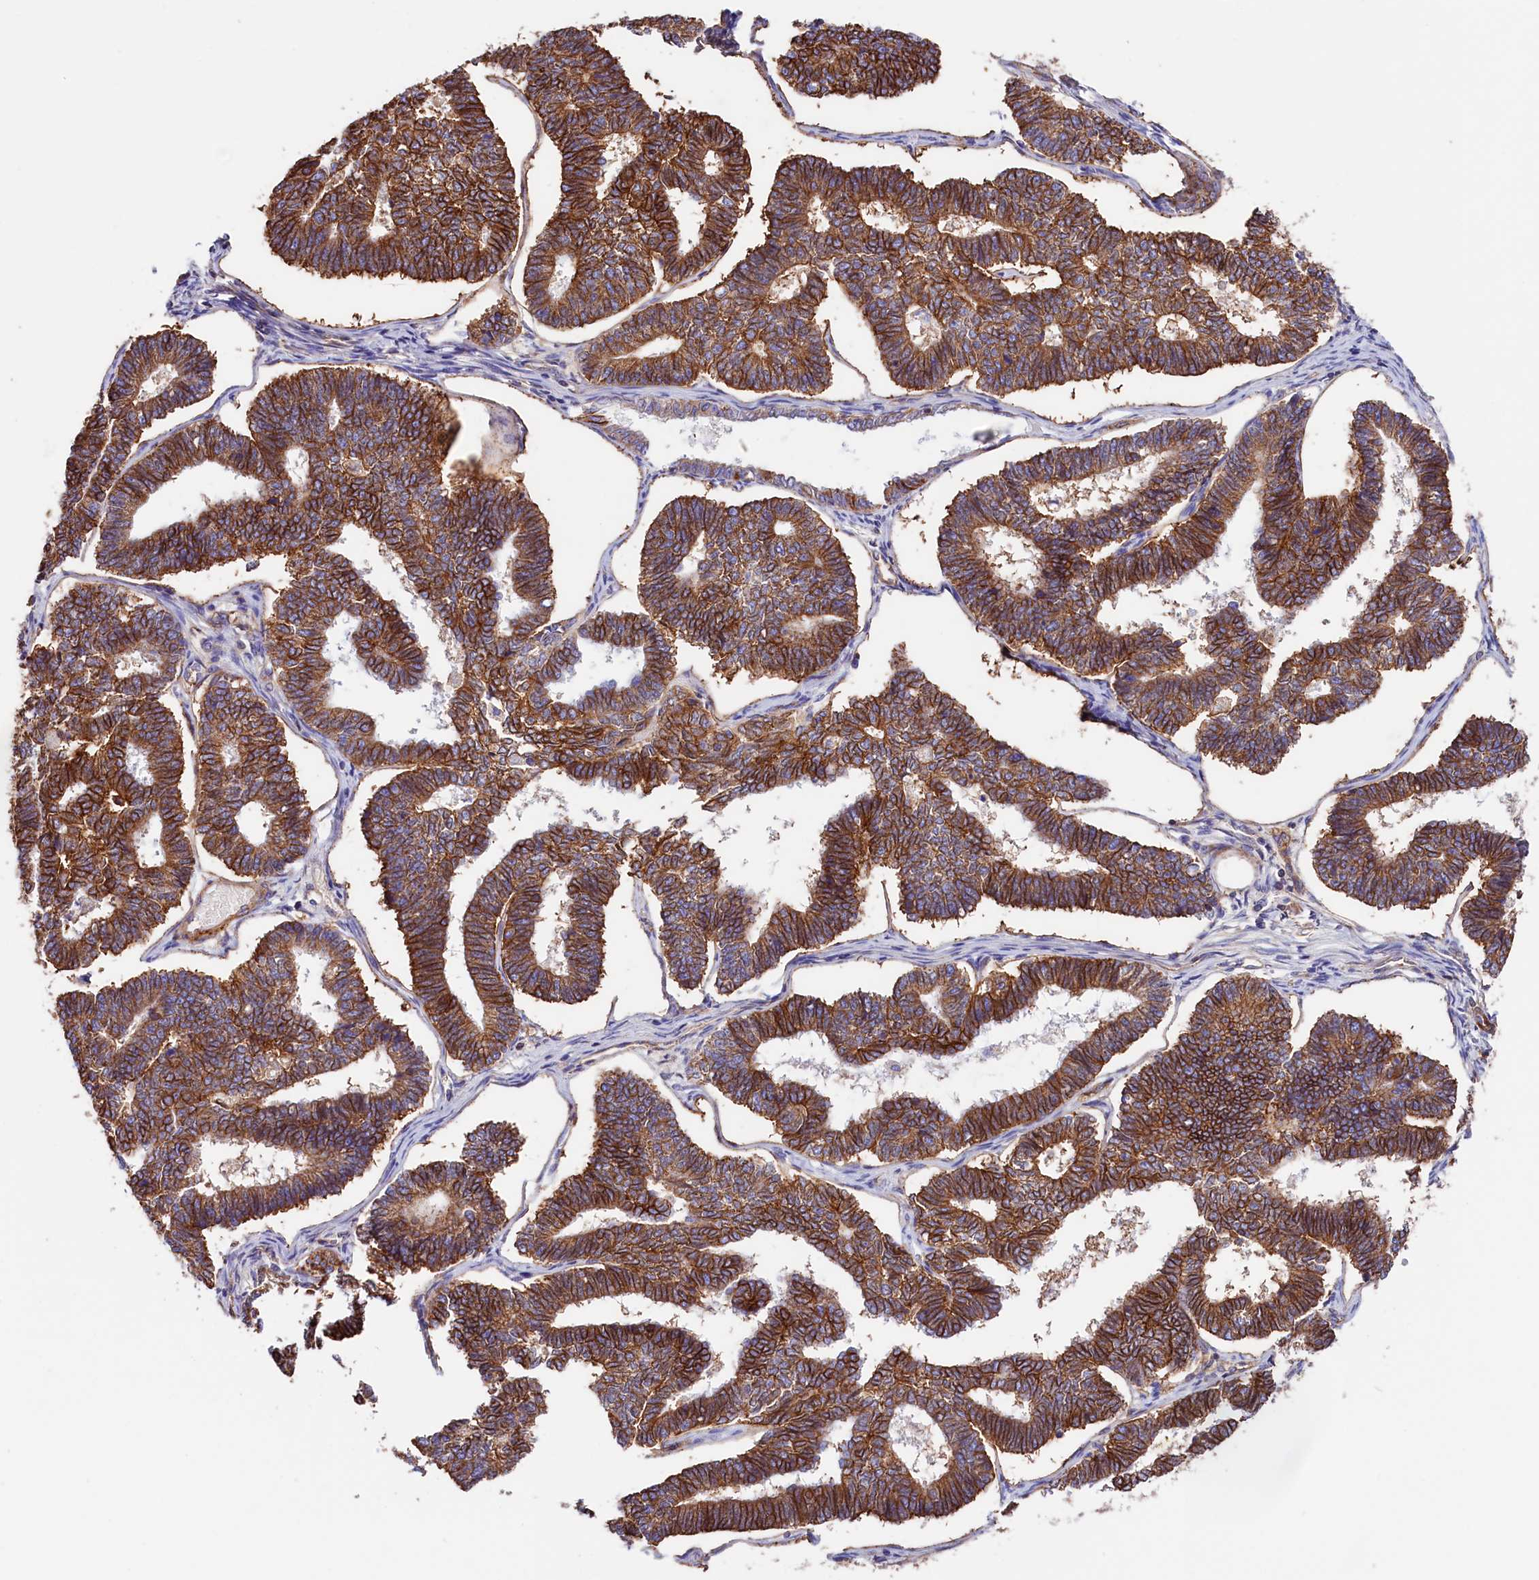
{"staining": {"intensity": "strong", "quantity": ">75%", "location": "cytoplasmic/membranous"}, "tissue": "endometrial cancer", "cell_type": "Tumor cells", "image_type": "cancer", "snomed": [{"axis": "morphology", "description": "Adenocarcinoma, NOS"}, {"axis": "topography", "description": "Endometrium"}], "caption": "Tumor cells demonstrate strong cytoplasmic/membranous expression in approximately >75% of cells in adenocarcinoma (endometrial).", "gene": "ATP2B4", "patient": {"sex": "female", "age": 70}}